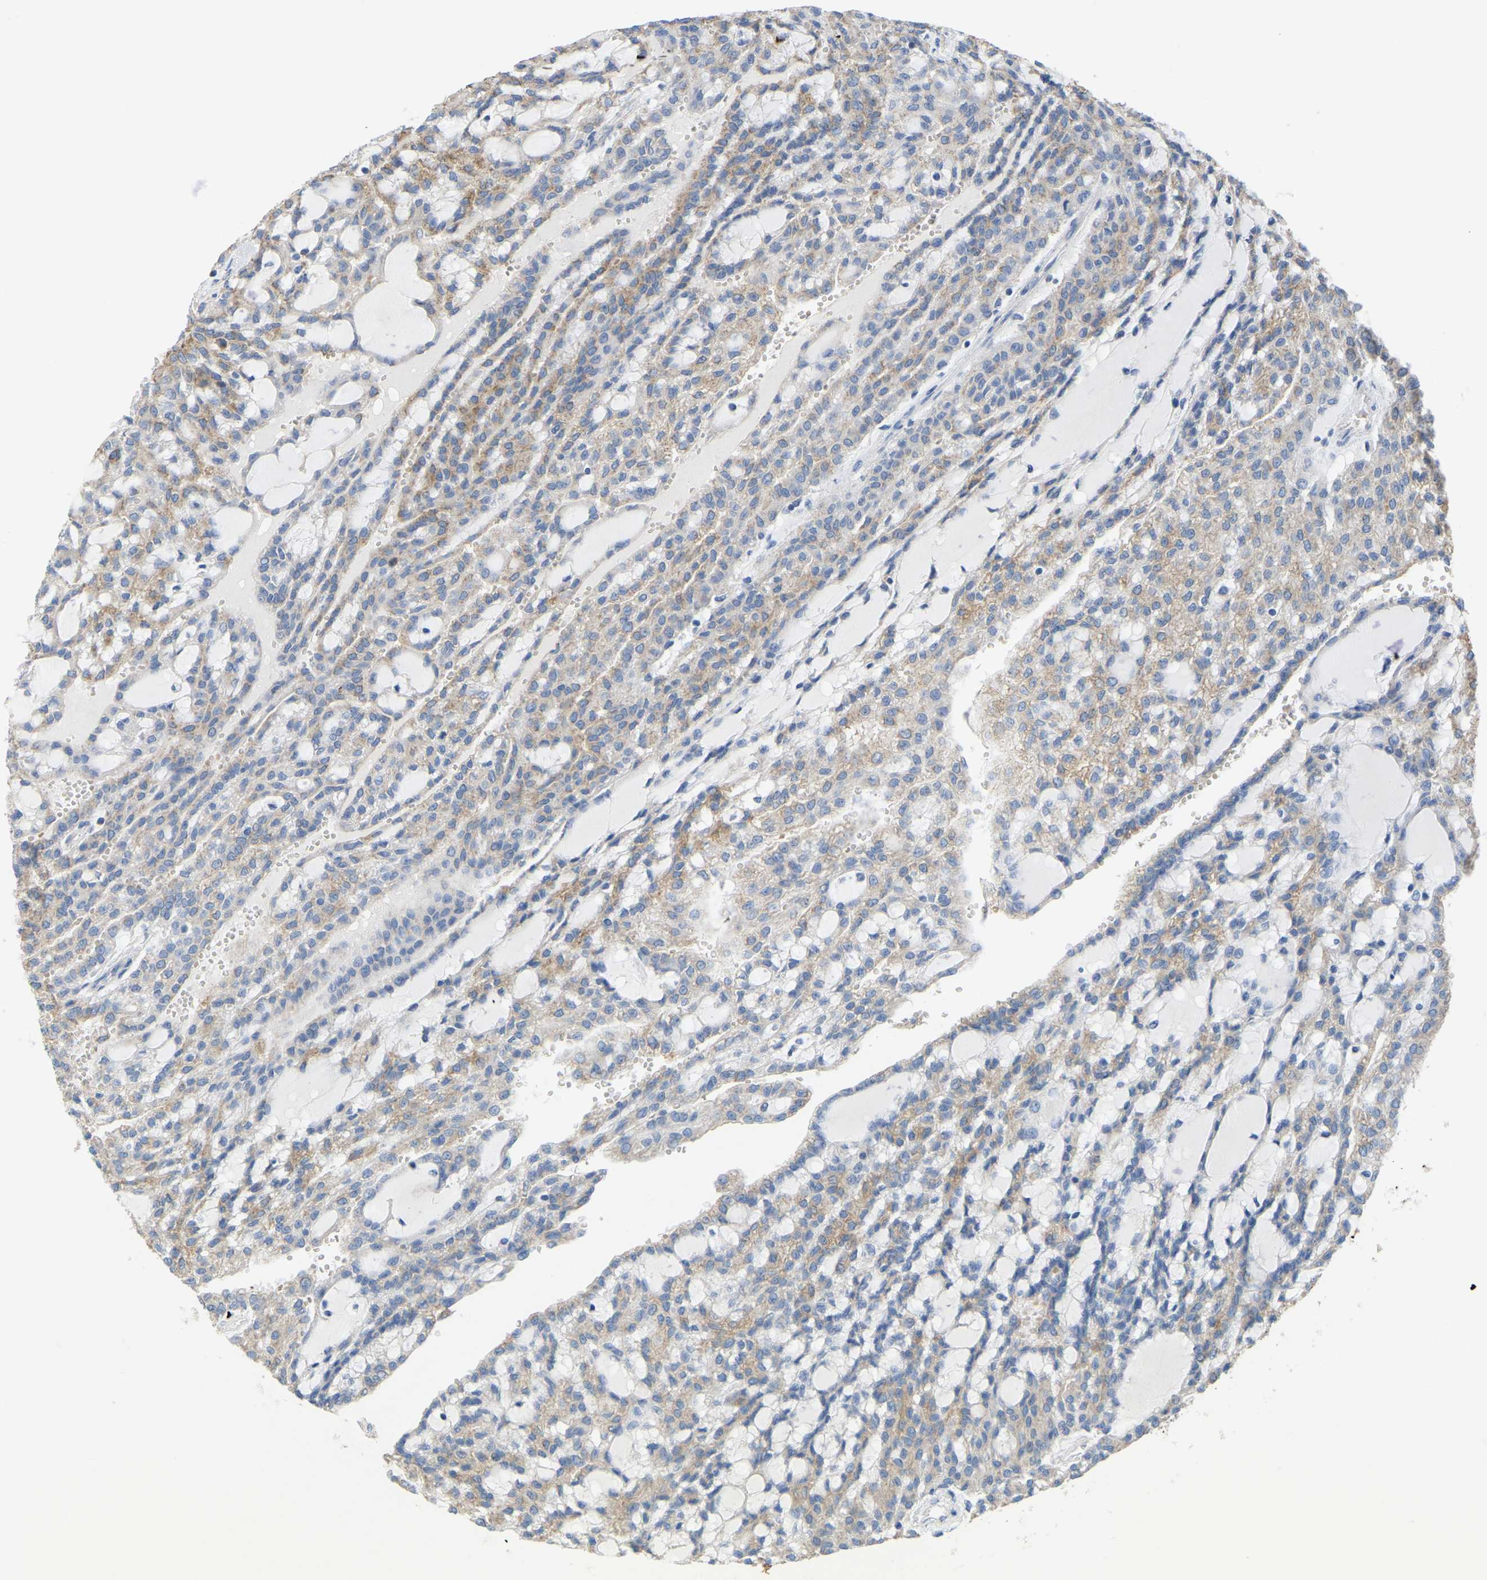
{"staining": {"intensity": "weak", "quantity": ">75%", "location": "cytoplasmic/membranous"}, "tissue": "renal cancer", "cell_type": "Tumor cells", "image_type": "cancer", "snomed": [{"axis": "morphology", "description": "Adenocarcinoma, NOS"}, {"axis": "topography", "description": "Kidney"}], "caption": "High-power microscopy captured an immunohistochemistry photomicrograph of renal cancer (adenocarcinoma), revealing weak cytoplasmic/membranous positivity in approximately >75% of tumor cells.", "gene": "SERPINB5", "patient": {"sex": "male", "age": 63}}